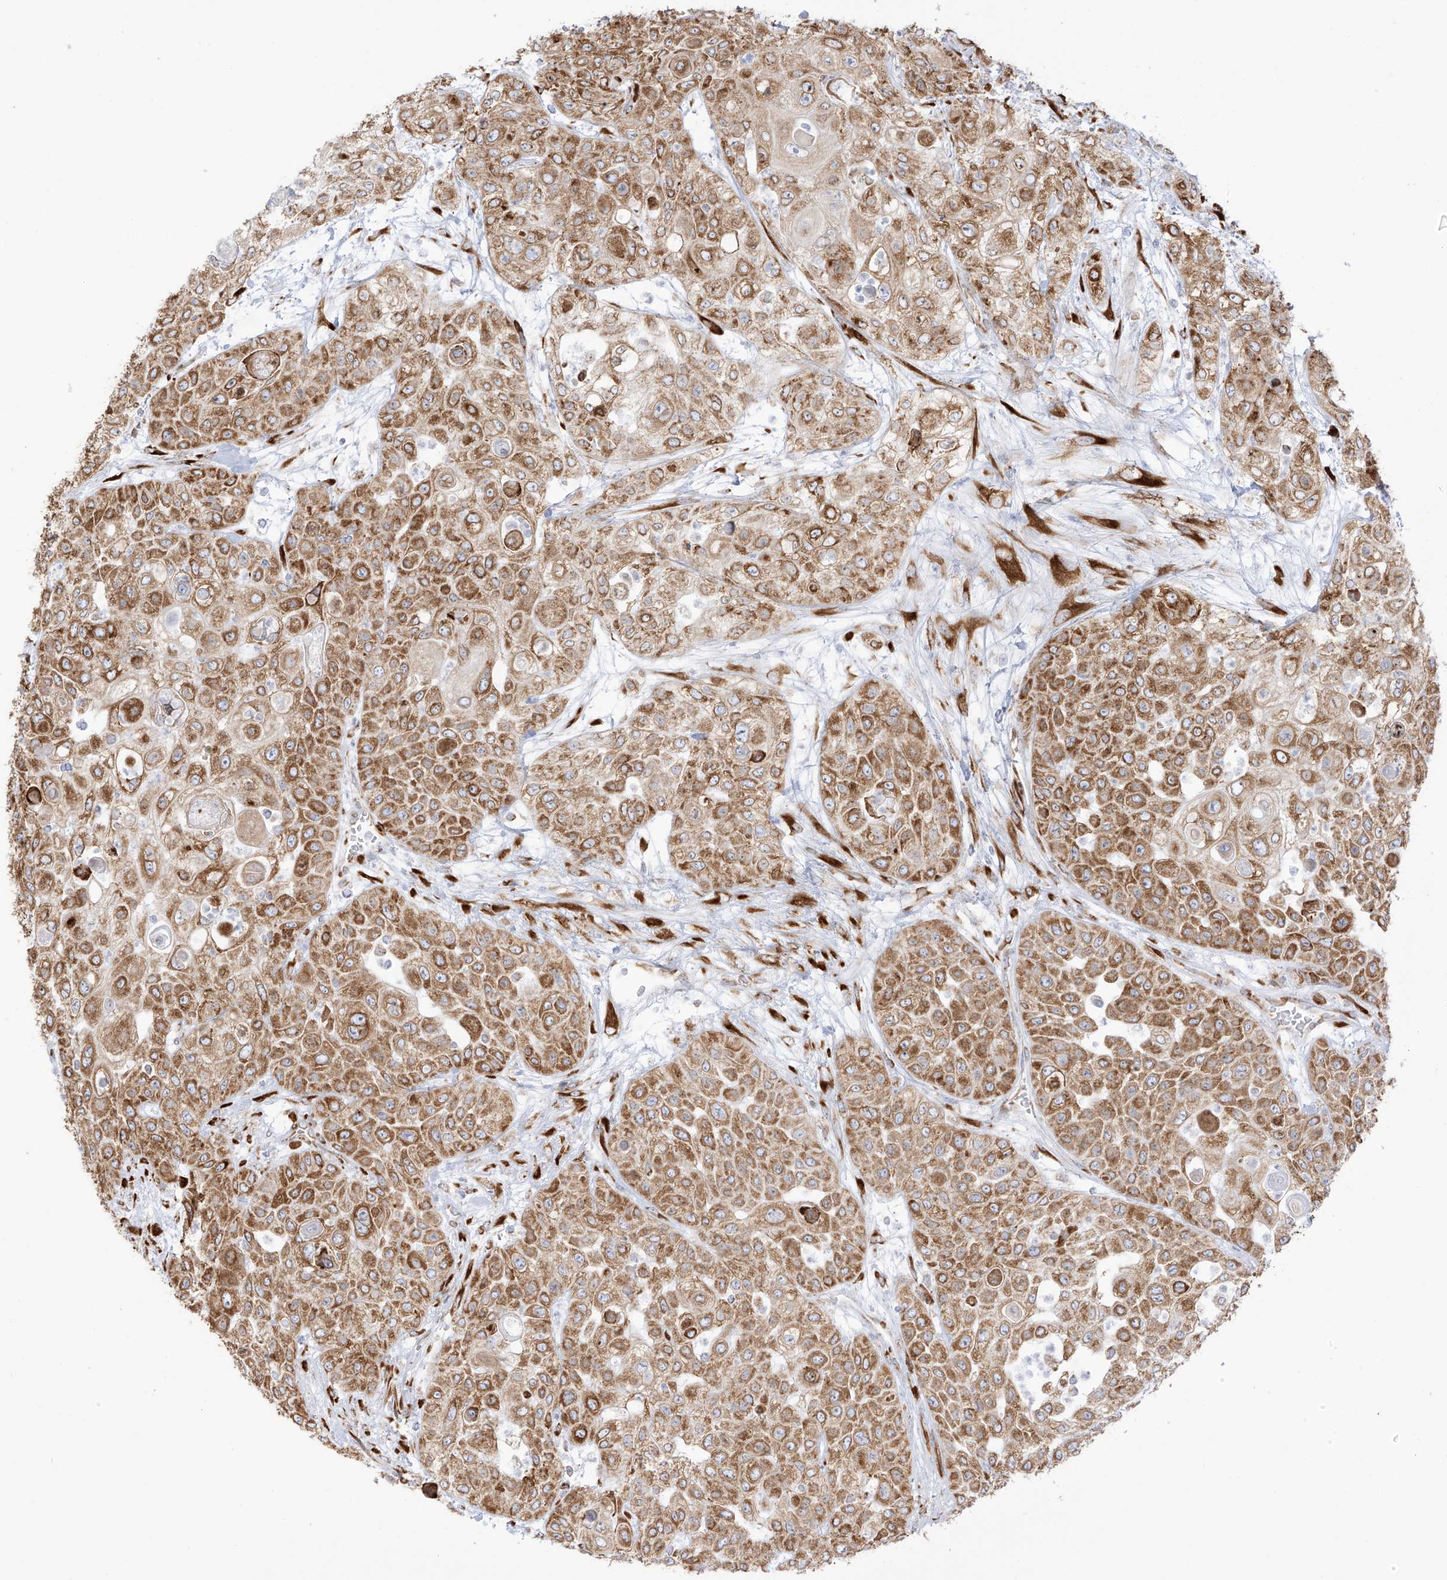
{"staining": {"intensity": "moderate", "quantity": ">75%", "location": "cytoplasmic/membranous"}, "tissue": "urothelial cancer", "cell_type": "Tumor cells", "image_type": "cancer", "snomed": [{"axis": "morphology", "description": "Urothelial carcinoma, High grade"}, {"axis": "topography", "description": "Urinary bladder"}], "caption": "An IHC micrograph of neoplastic tissue is shown. Protein staining in brown shows moderate cytoplasmic/membranous positivity in urothelial cancer within tumor cells.", "gene": "LRRC59", "patient": {"sex": "female", "age": 79}}